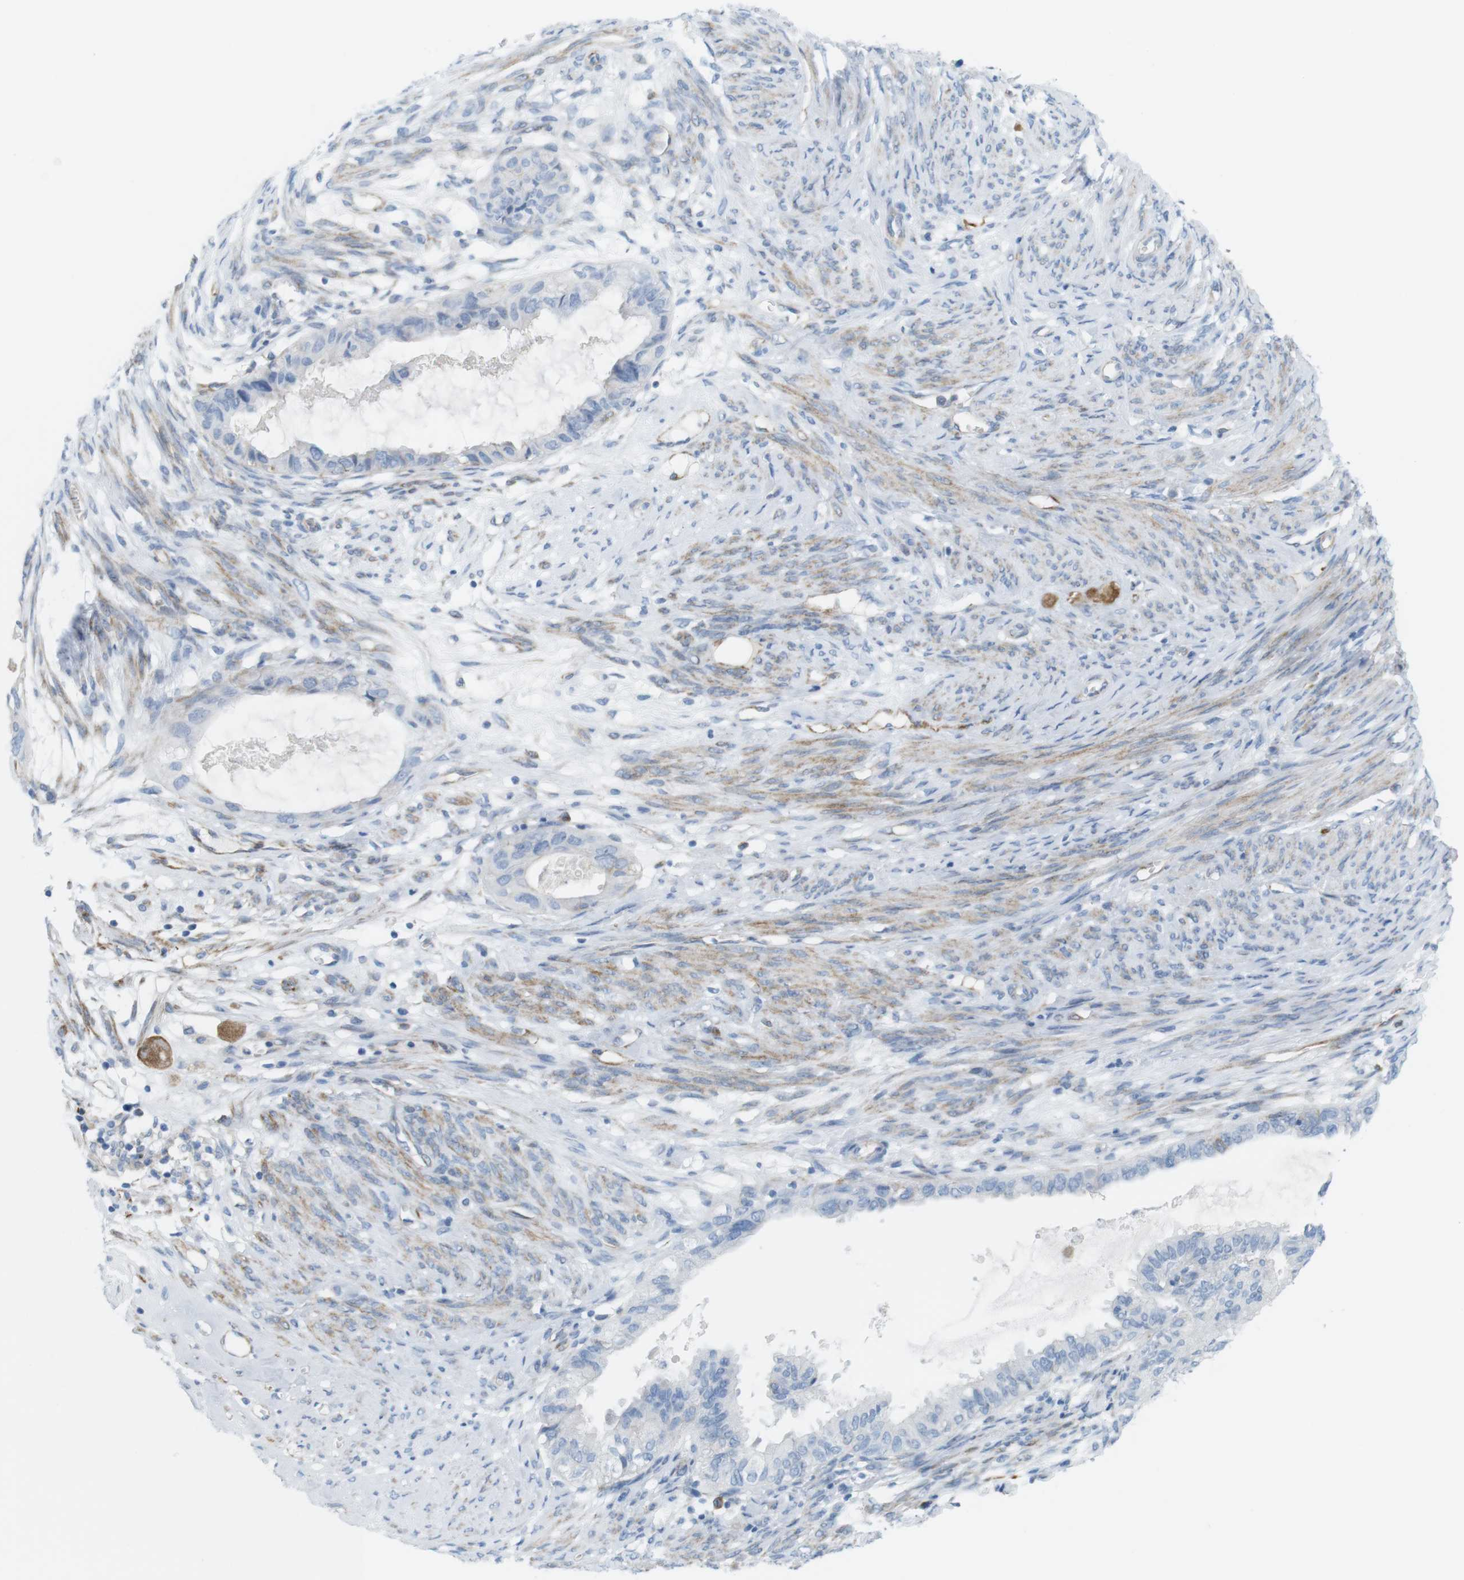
{"staining": {"intensity": "negative", "quantity": "none", "location": "none"}, "tissue": "cervical cancer", "cell_type": "Tumor cells", "image_type": "cancer", "snomed": [{"axis": "morphology", "description": "Normal tissue, NOS"}, {"axis": "morphology", "description": "Adenocarcinoma, NOS"}, {"axis": "topography", "description": "Cervix"}, {"axis": "topography", "description": "Endometrium"}], "caption": "Tumor cells are negative for protein expression in human cervical cancer. The staining was performed using DAB to visualize the protein expression in brown, while the nuclei were stained in blue with hematoxylin (Magnification: 20x).", "gene": "MYH9", "patient": {"sex": "female", "age": 86}}